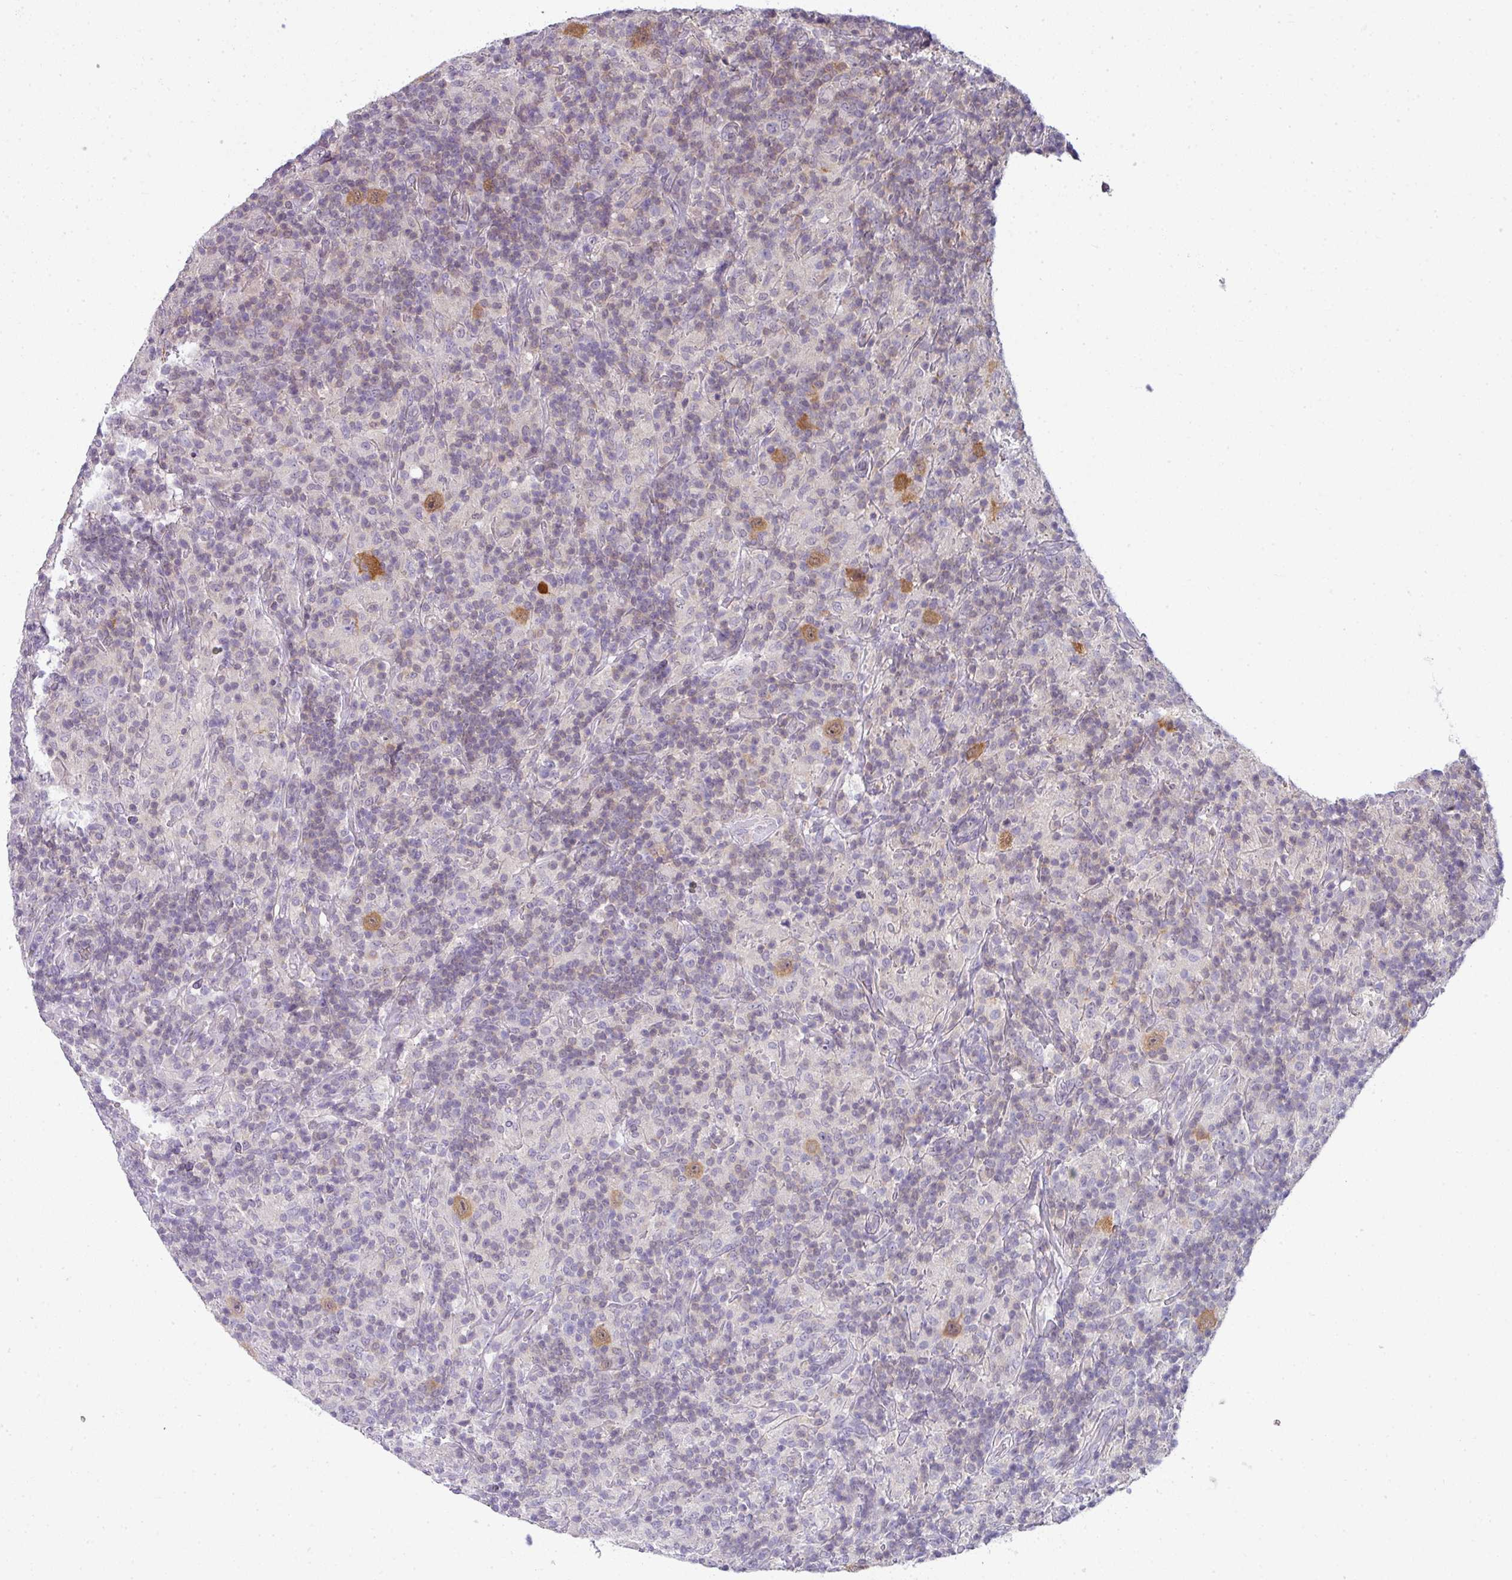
{"staining": {"intensity": "moderate", "quantity": ">75%", "location": "cytoplasmic/membranous,nuclear"}, "tissue": "lymphoma", "cell_type": "Tumor cells", "image_type": "cancer", "snomed": [{"axis": "morphology", "description": "Hodgkin's disease, NOS"}, {"axis": "topography", "description": "Lymph node"}], "caption": "Immunohistochemistry (IHC) (DAB) staining of human lymphoma demonstrates moderate cytoplasmic/membranous and nuclear protein expression in approximately >75% of tumor cells.", "gene": "STAT5A", "patient": {"sex": "male", "age": 70}}